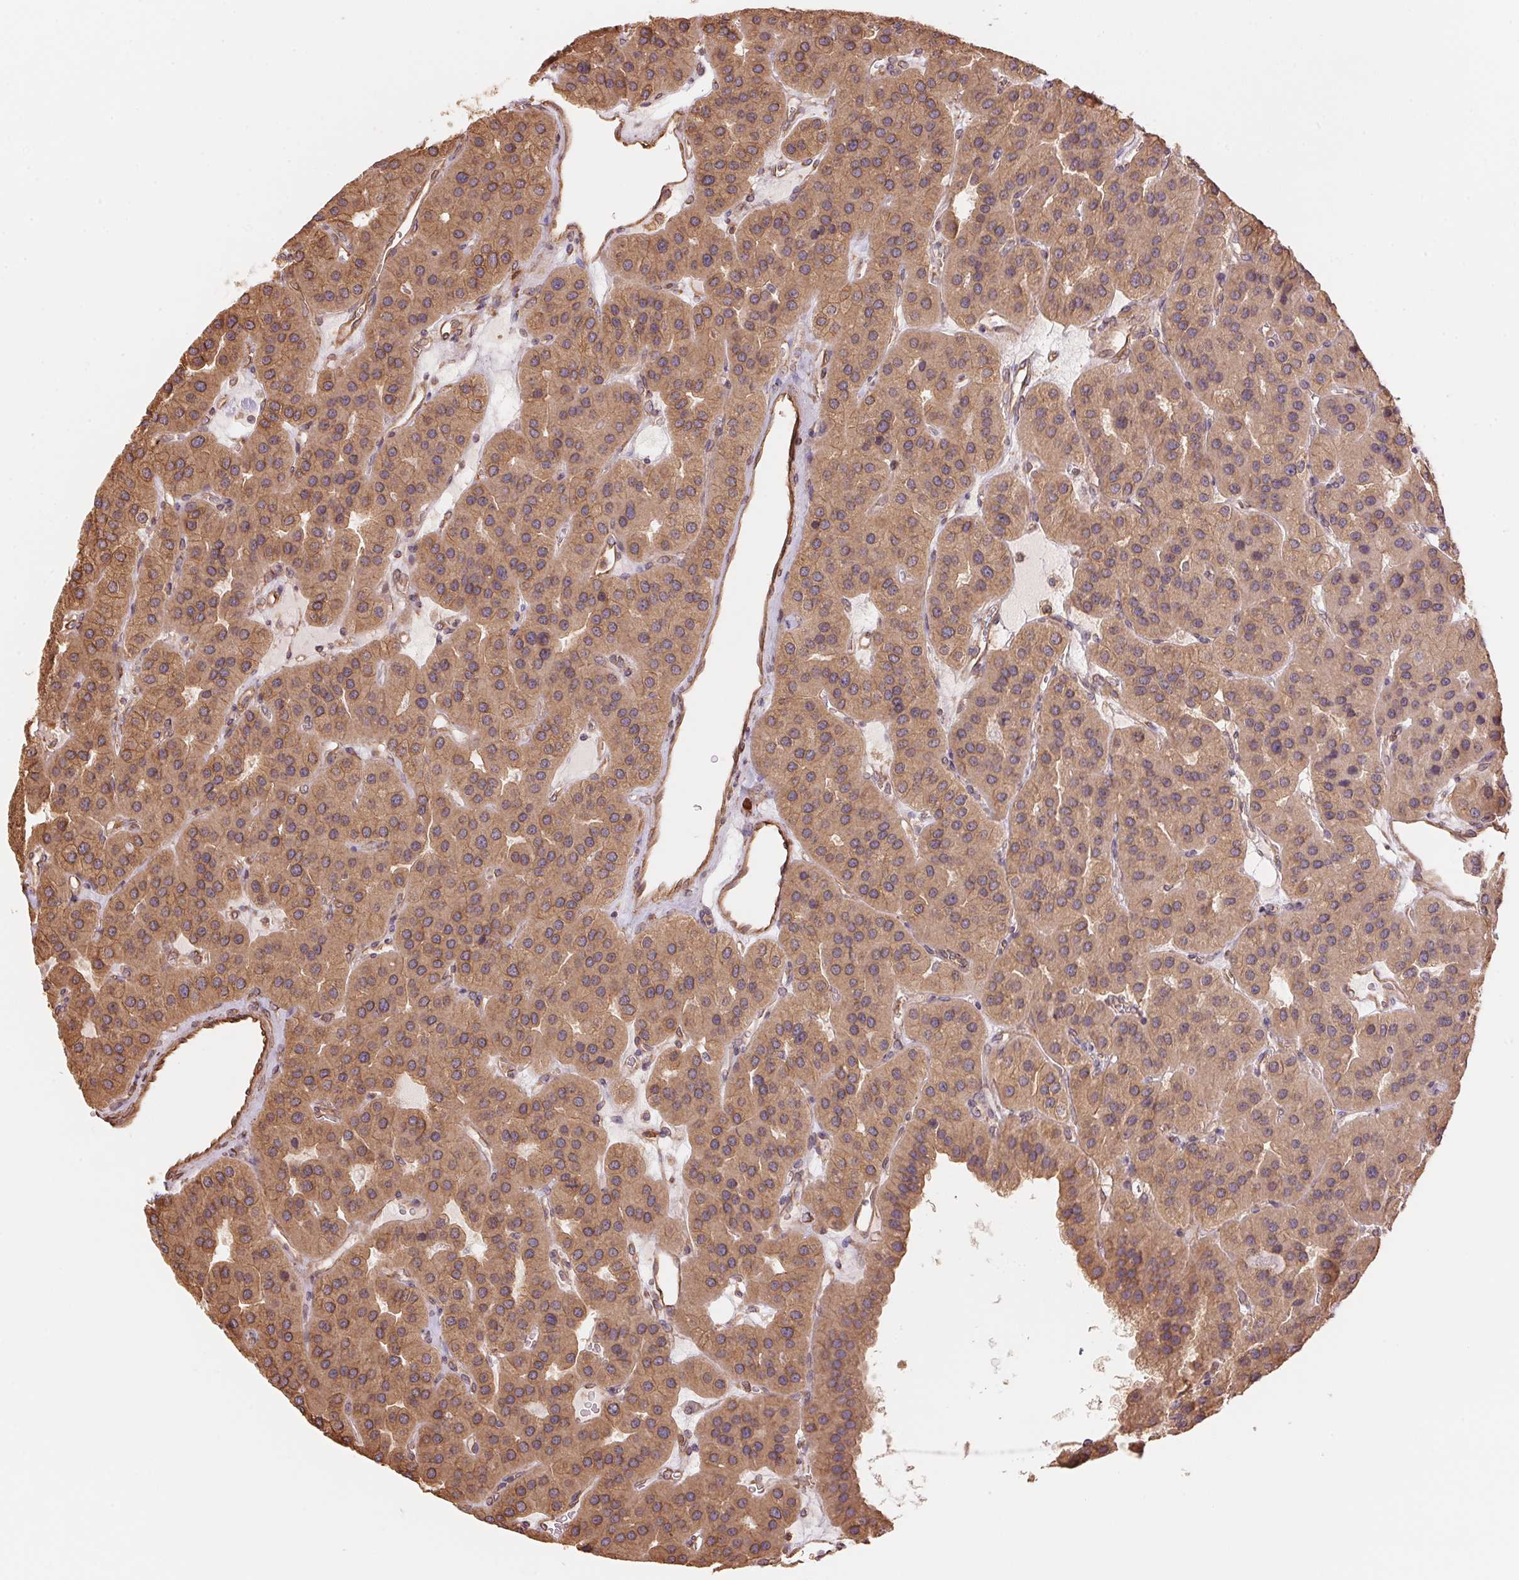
{"staining": {"intensity": "weak", "quantity": ">75%", "location": "cytoplasmic/membranous"}, "tissue": "parathyroid gland", "cell_type": "Glandular cells", "image_type": "normal", "snomed": [{"axis": "morphology", "description": "Normal tissue, NOS"}, {"axis": "morphology", "description": "Adenoma, NOS"}, {"axis": "topography", "description": "Parathyroid gland"}], "caption": "Weak cytoplasmic/membranous staining is seen in about >75% of glandular cells in benign parathyroid gland.", "gene": "C6orf163", "patient": {"sex": "female", "age": 86}}